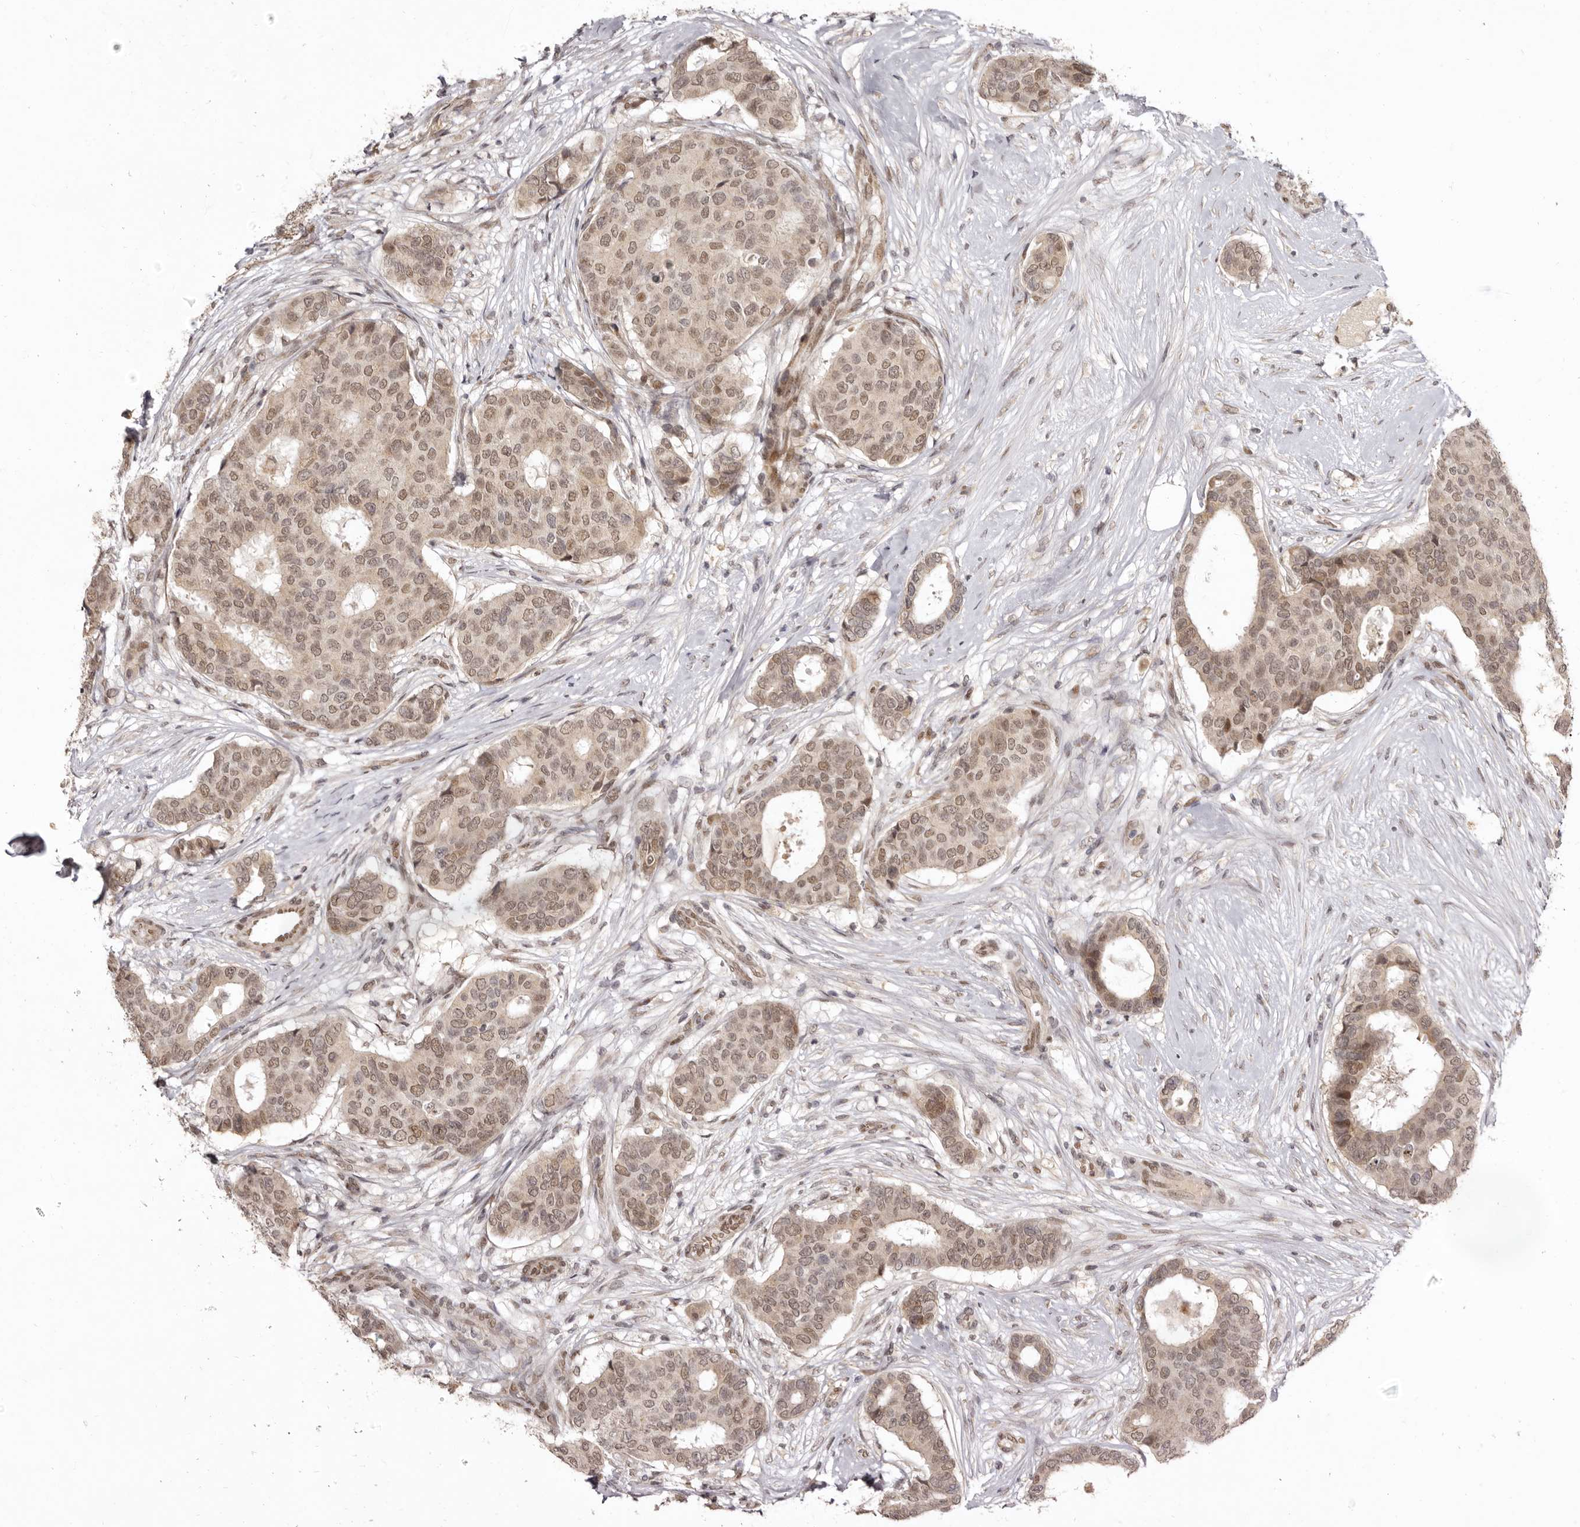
{"staining": {"intensity": "weak", "quantity": ">75%", "location": "cytoplasmic/membranous,nuclear"}, "tissue": "breast cancer", "cell_type": "Tumor cells", "image_type": "cancer", "snomed": [{"axis": "morphology", "description": "Duct carcinoma"}, {"axis": "topography", "description": "Breast"}], "caption": "A brown stain shows weak cytoplasmic/membranous and nuclear positivity of a protein in breast invasive ductal carcinoma tumor cells.", "gene": "ZNF326", "patient": {"sex": "female", "age": 75}}